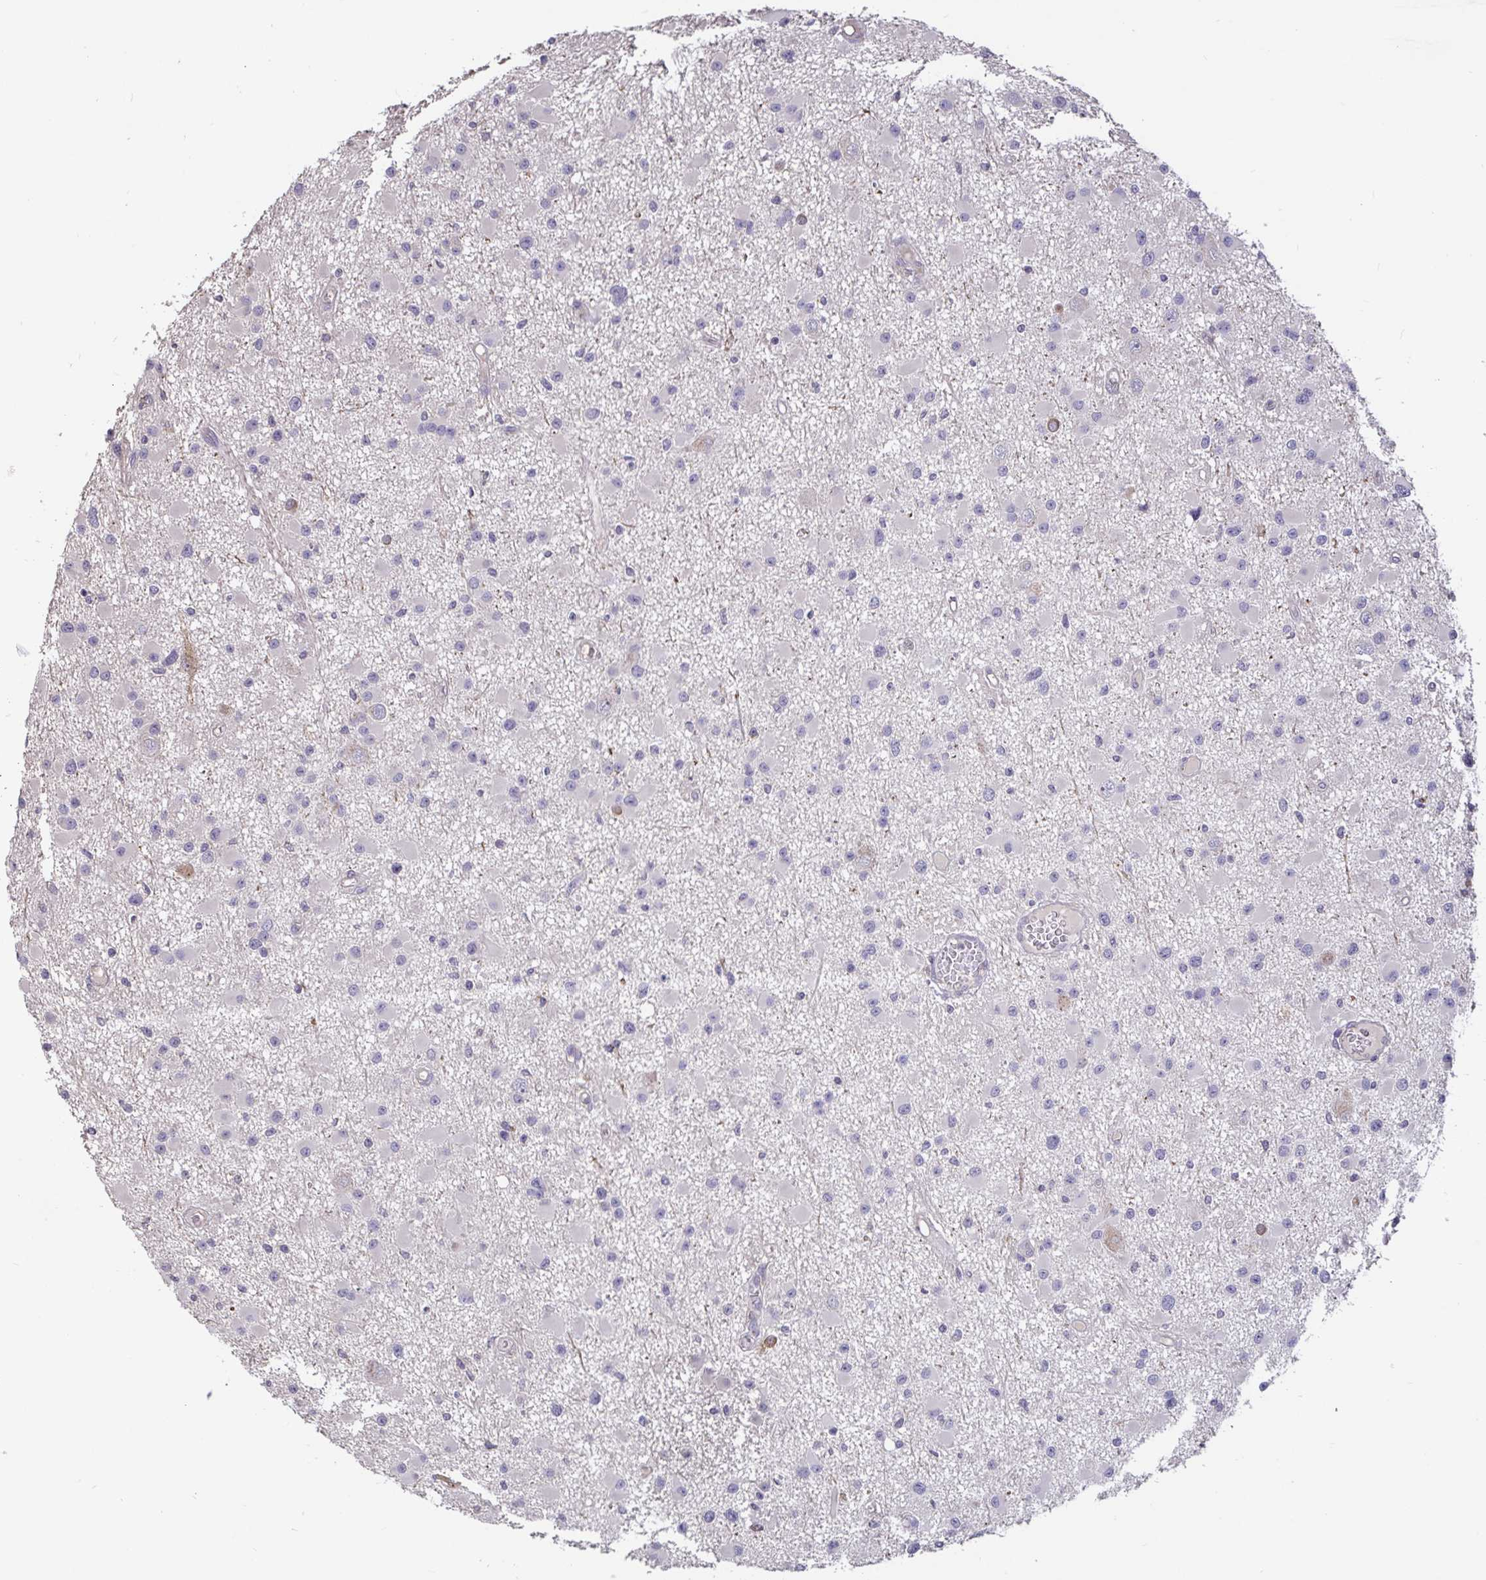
{"staining": {"intensity": "negative", "quantity": "none", "location": "none"}, "tissue": "glioma", "cell_type": "Tumor cells", "image_type": "cancer", "snomed": [{"axis": "morphology", "description": "Glioma, malignant, High grade"}, {"axis": "topography", "description": "Brain"}], "caption": "Immunohistochemistry (IHC) image of neoplastic tissue: human high-grade glioma (malignant) stained with DAB (3,3'-diaminobenzidine) exhibits no significant protein expression in tumor cells.", "gene": "ANLN", "patient": {"sex": "male", "age": 54}}